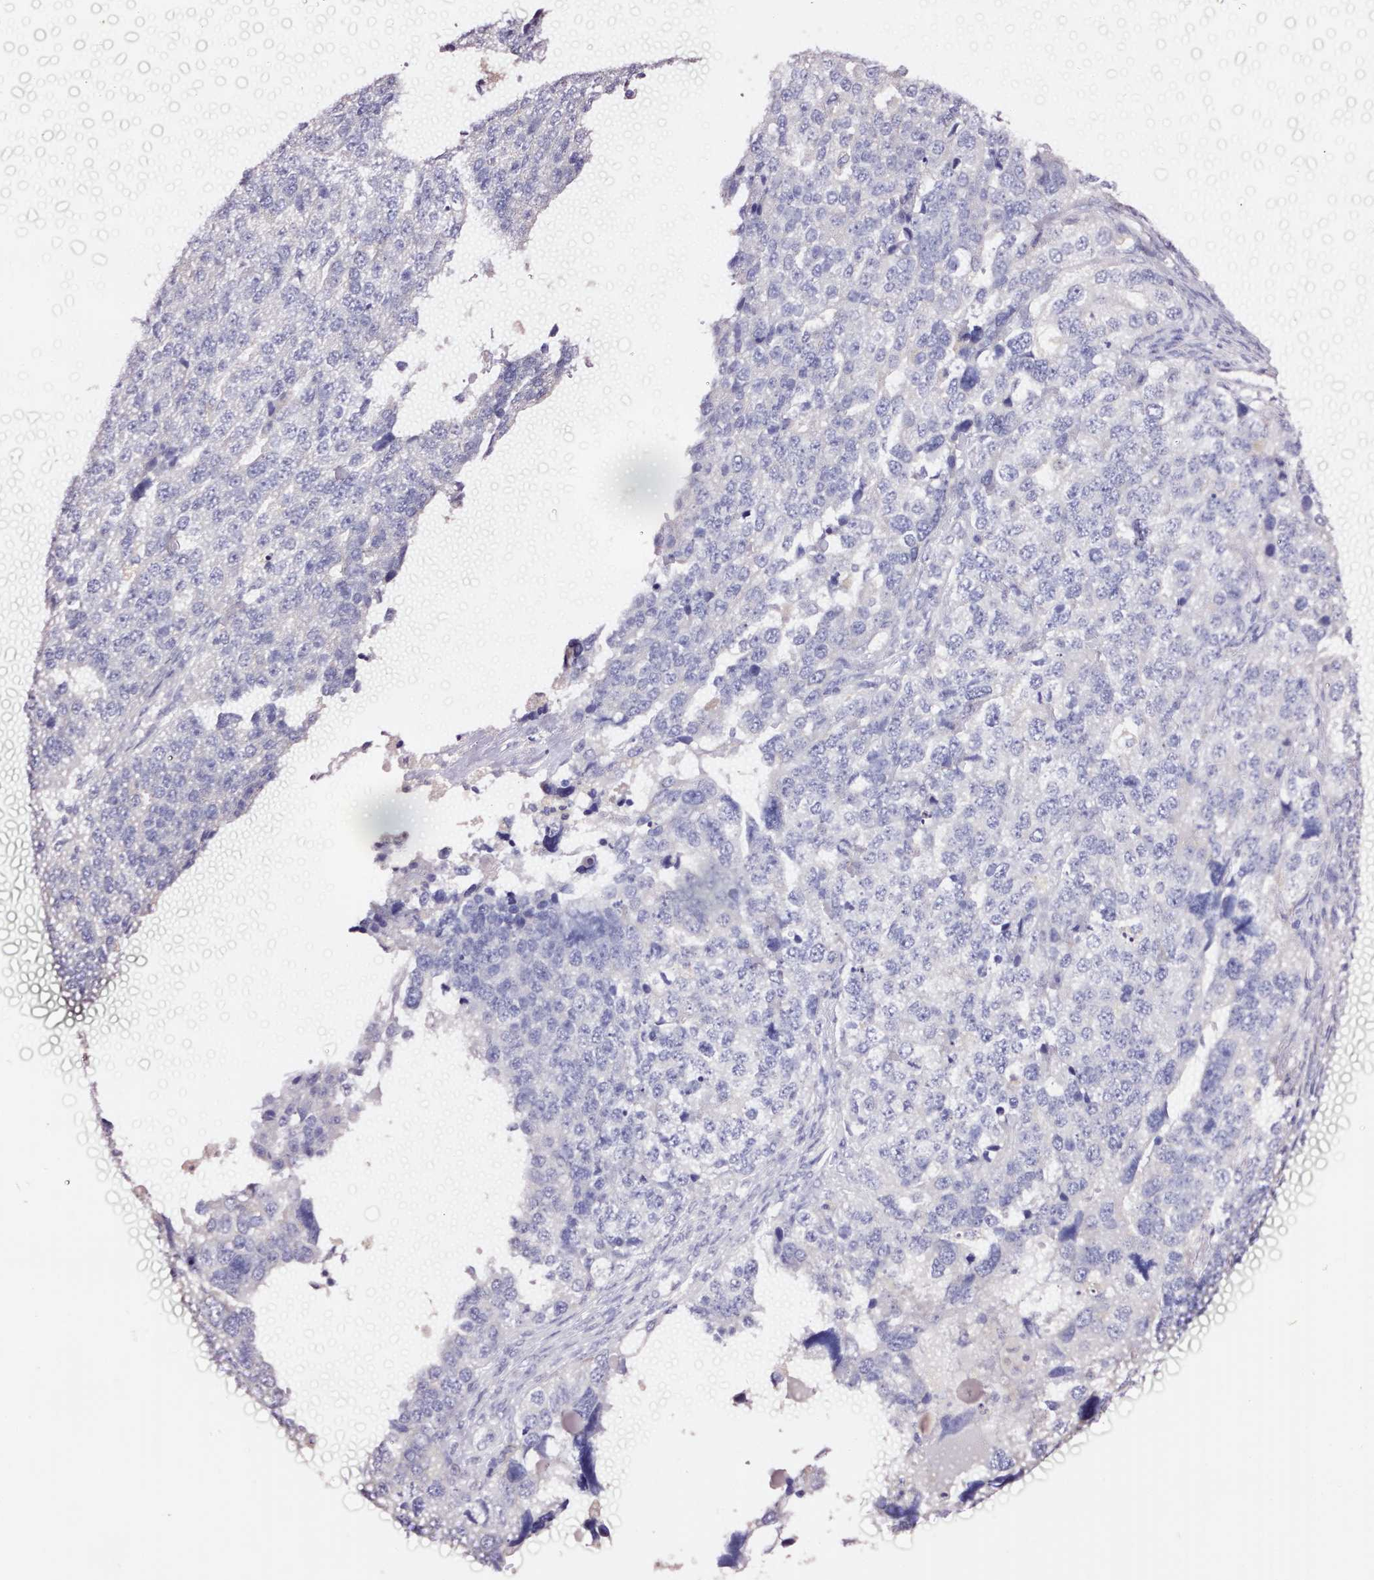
{"staining": {"intensity": "negative", "quantity": "none", "location": "none"}, "tissue": "ovarian cancer", "cell_type": "Tumor cells", "image_type": "cancer", "snomed": [{"axis": "morphology", "description": "Cystadenocarcinoma, serous, NOS"}, {"axis": "topography", "description": "Ovary"}], "caption": "Tumor cells are negative for brown protein staining in ovarian cancer (serous cystadenocarcinoma).", "gene": "CYB561A3", "patient": {"sex": "female", "age": 76}}